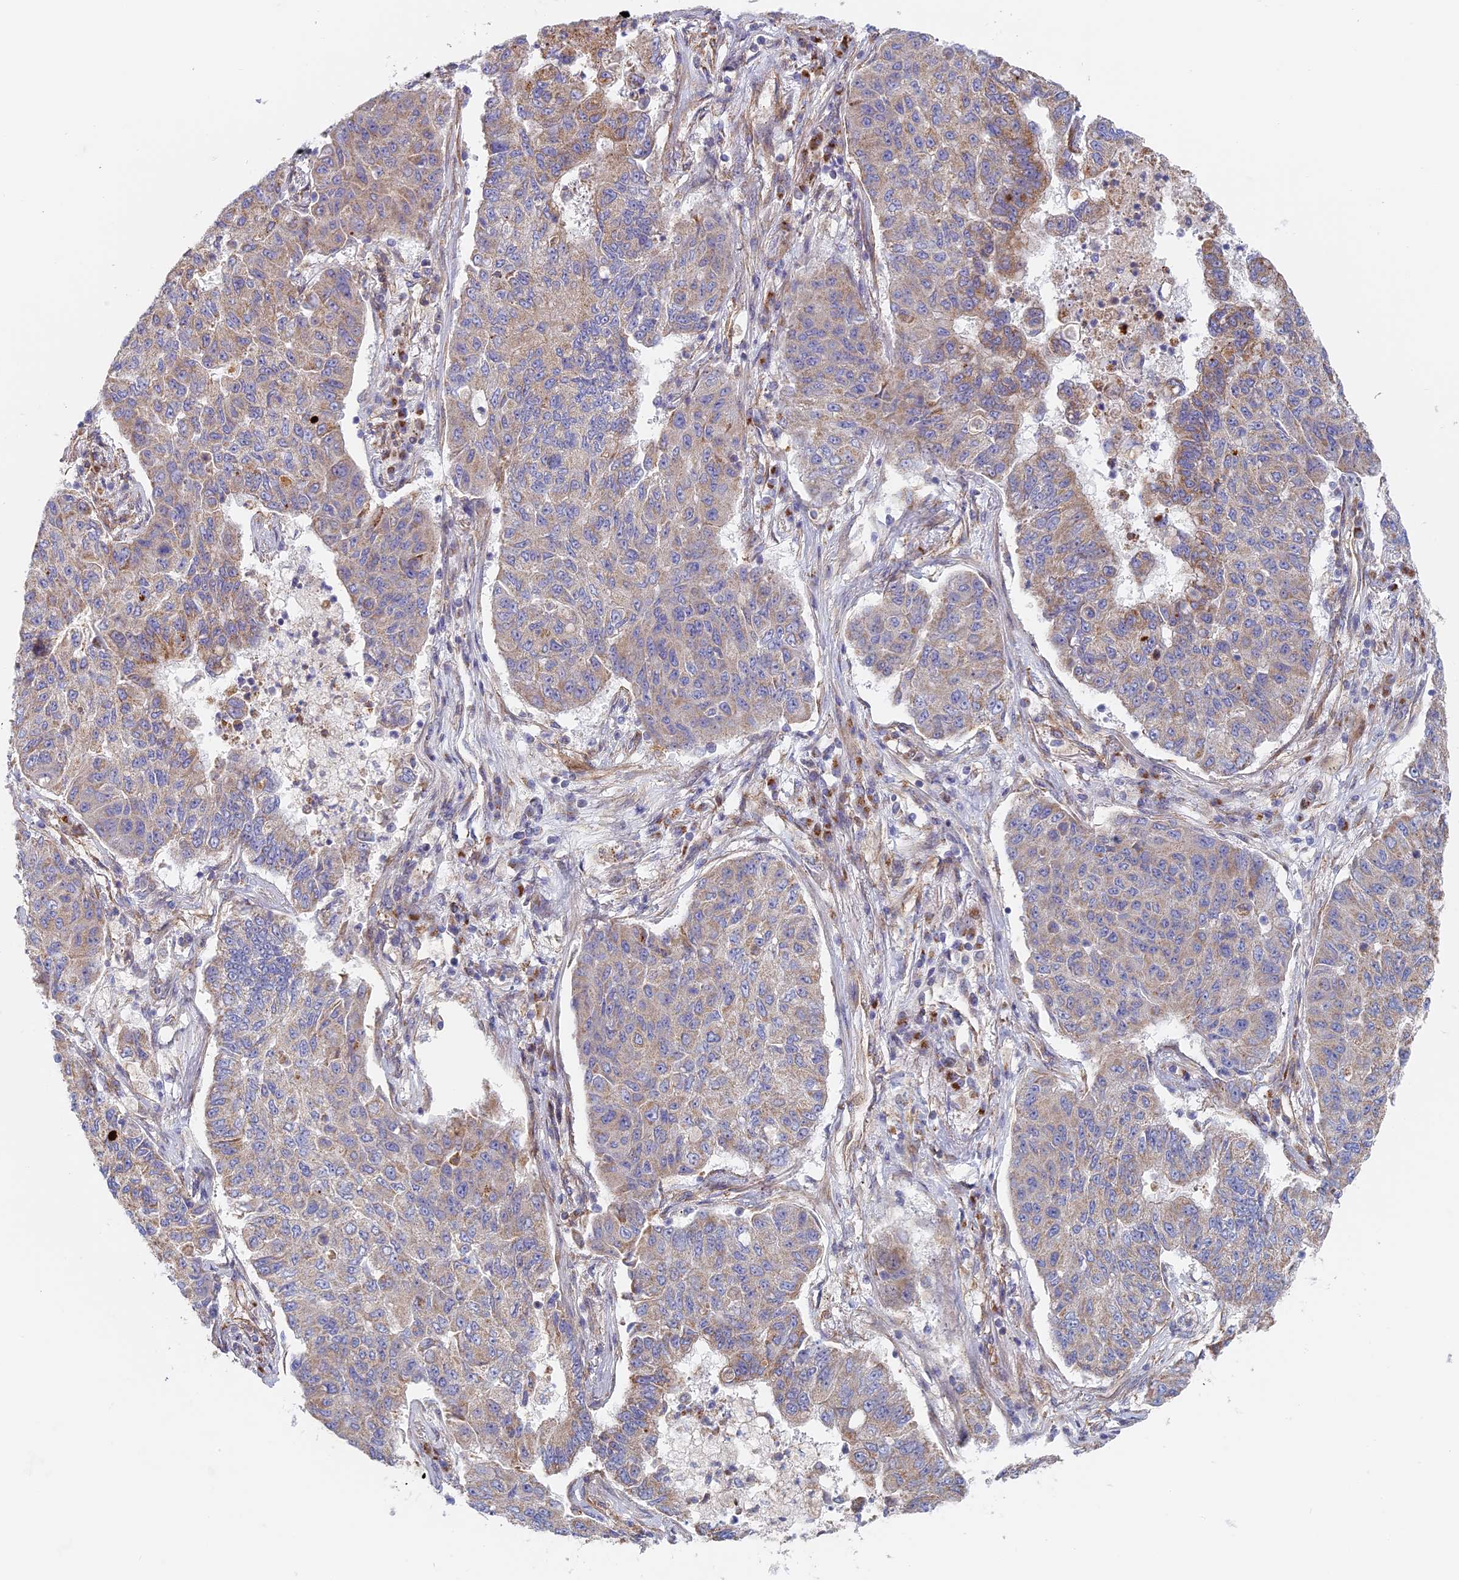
{"staining": {"intensity": "weak", "quantity": "25%-75%", "location": "cytoplasmic/membranous"}, "tissue": "lung cancer", "cell_type": "Tumor cells", "image_type": "cancer", "snomed": [{"axis": "morphology", "description": "Squamous cell carcinoma, NOS"}, {"axis": "topography", "description": "Lung"}], "caption": "Protein expression analysis of lung cancer (squamous cell carcinoma) displays weak cytoplasmic/membranous expression in about 25%-75% of tumor cells.", "gene": "DDA1", "patient": {"sex": "male", "age": 74}}